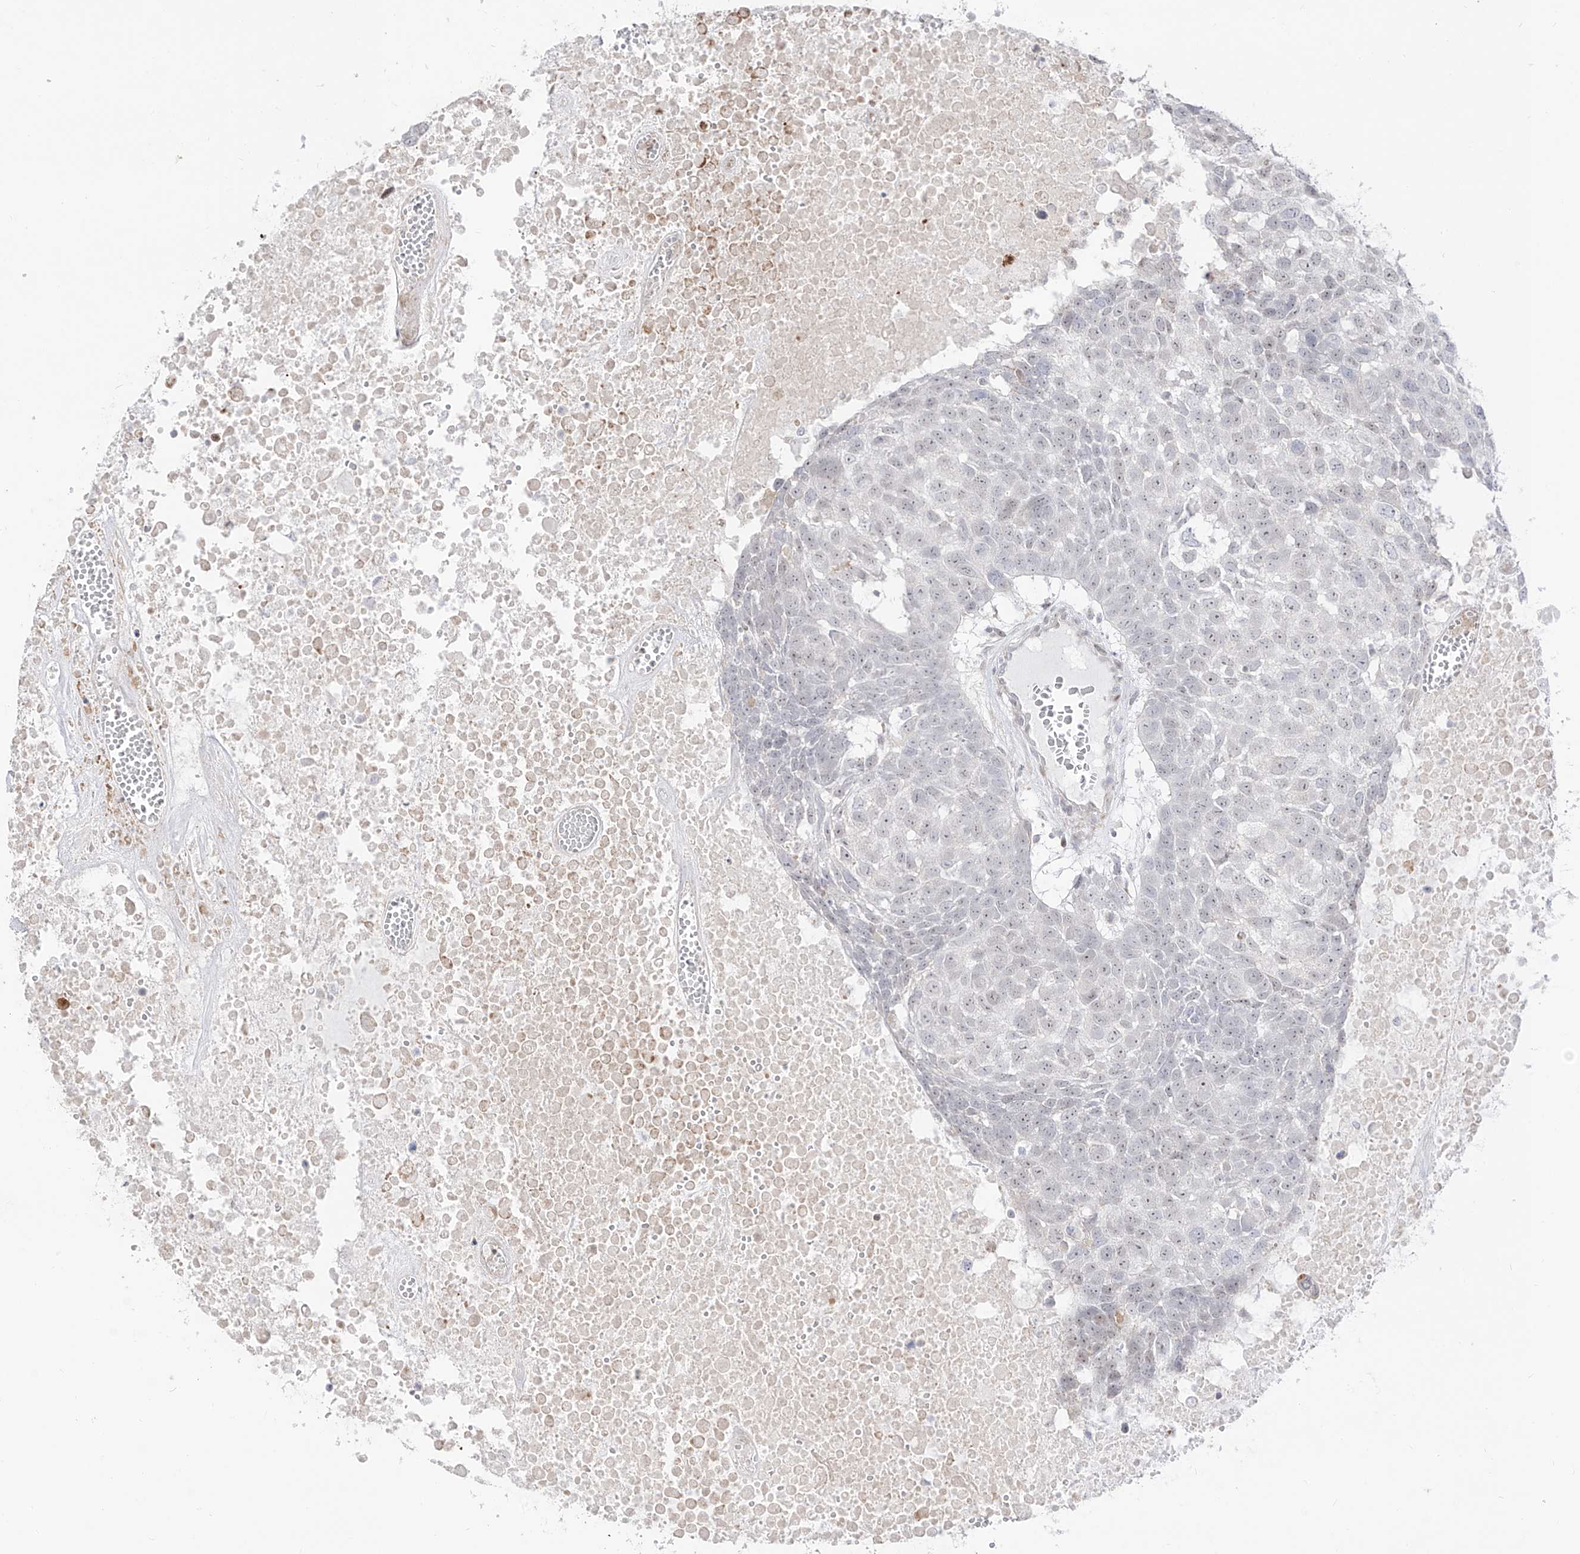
{"staining": {"intensity": "weak", "quantity": "<25%", "location": "nuclear"}, "tissue": "head and neck cancer", "cell_type": "Tumor cells", "image_type": "cancer", "snomed": [{"axis": "morphology", "description": "Squamous cell carcinoma, NOS"}, {"axis": "topography", "description": "Head-Neck"}], "caption": "IHC photomicrograph of head and neck cancer (squamous cell carcinoma) stained for a protein (brown), which displays no positivity in tumor cells.", "gene": "ZNF180", "patient": {"sex": "male", "age": 66}}